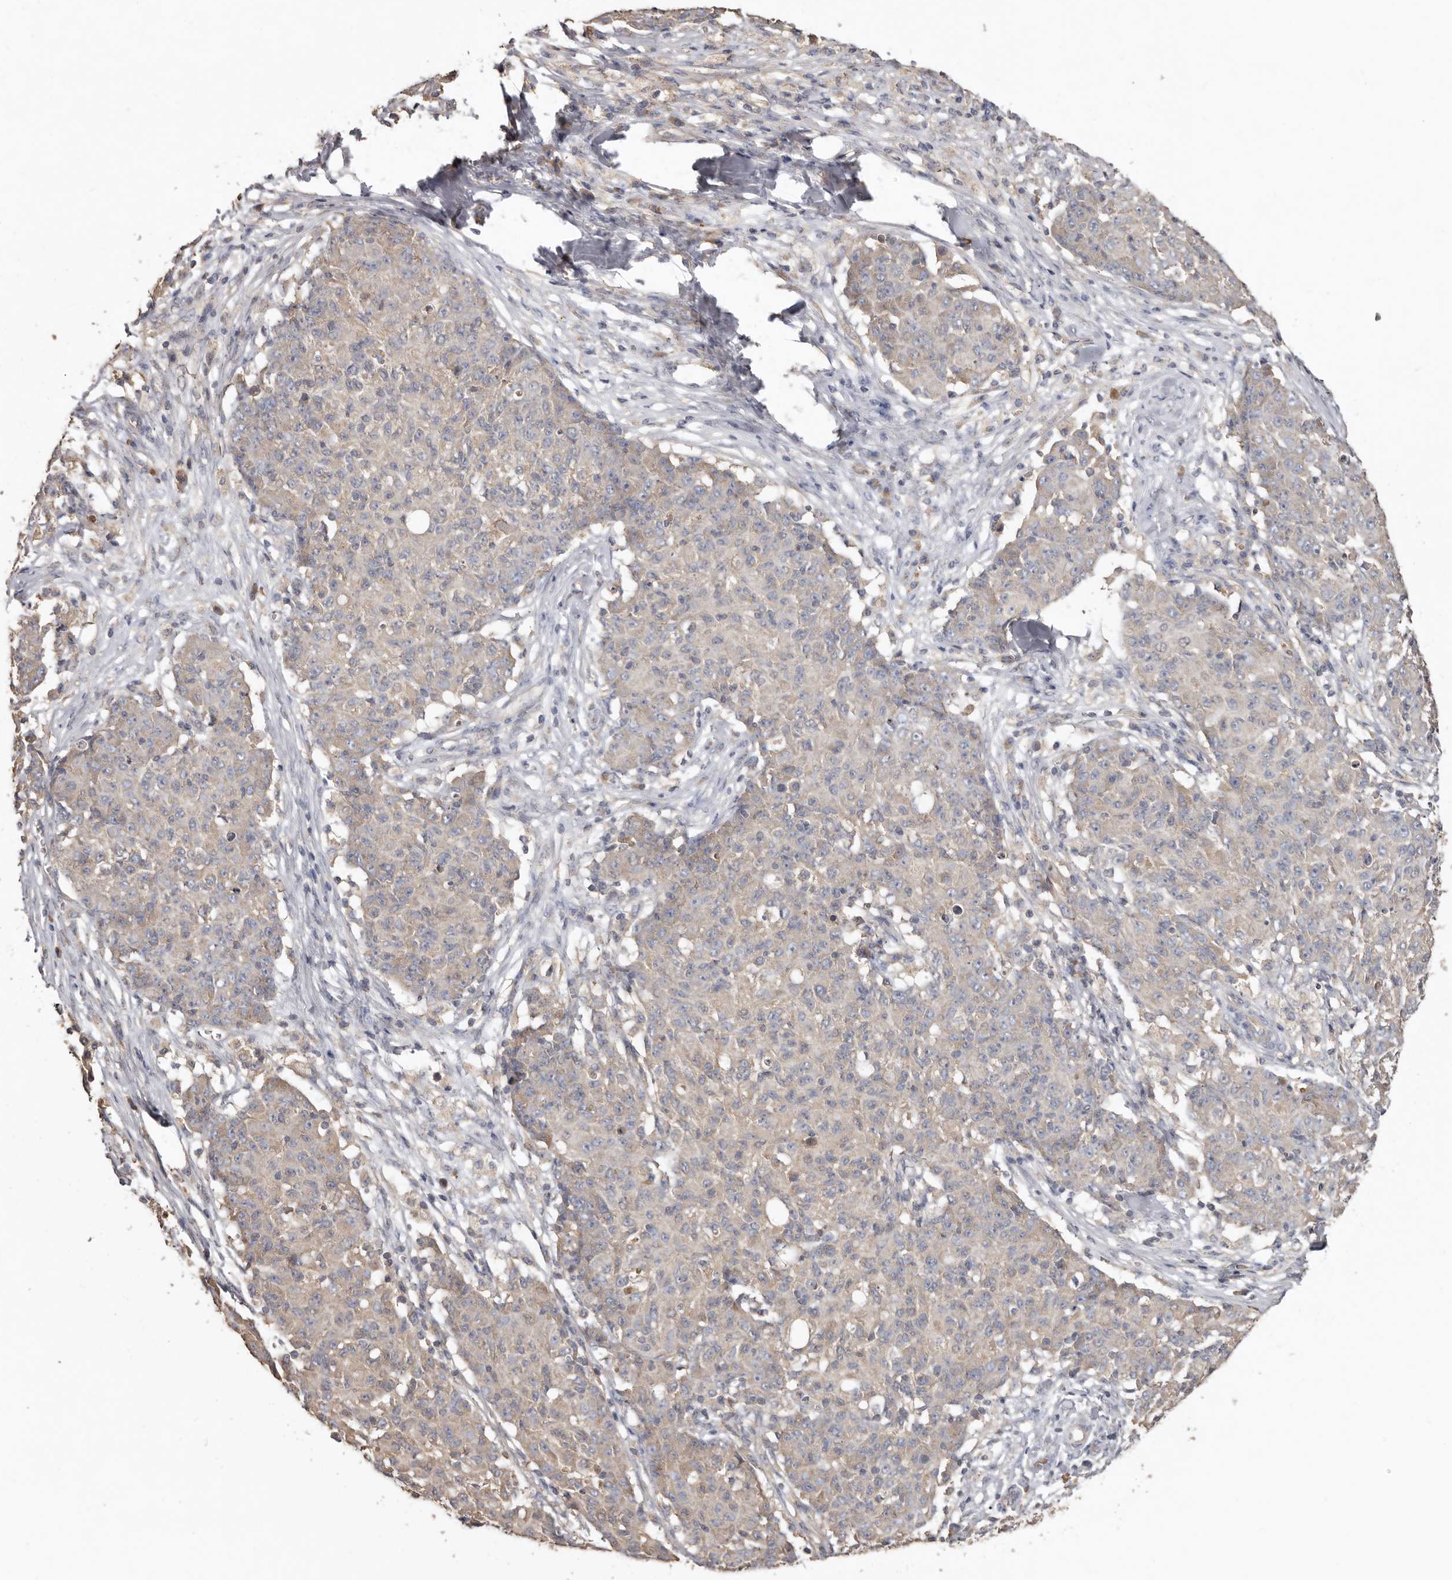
{"staining": {"intensity": "negative", "quantity": "none", "location": "none"}, "tissue": "ovarian cancer", "cell_type": "Tumor cells", "image_type": "cancer", "snomed": [{"axis": "morphology", "description": "Carcinoma, endometroid"}, {"axis": "topography", "description": "Ovary"}], "caption": "Tumor cells show no significant protein expression in endometroid carcinoma (ovarian). Nuclei are stained in blue.", "gene": "FLCN", "patient": {"sex": "female", "age": 42}}